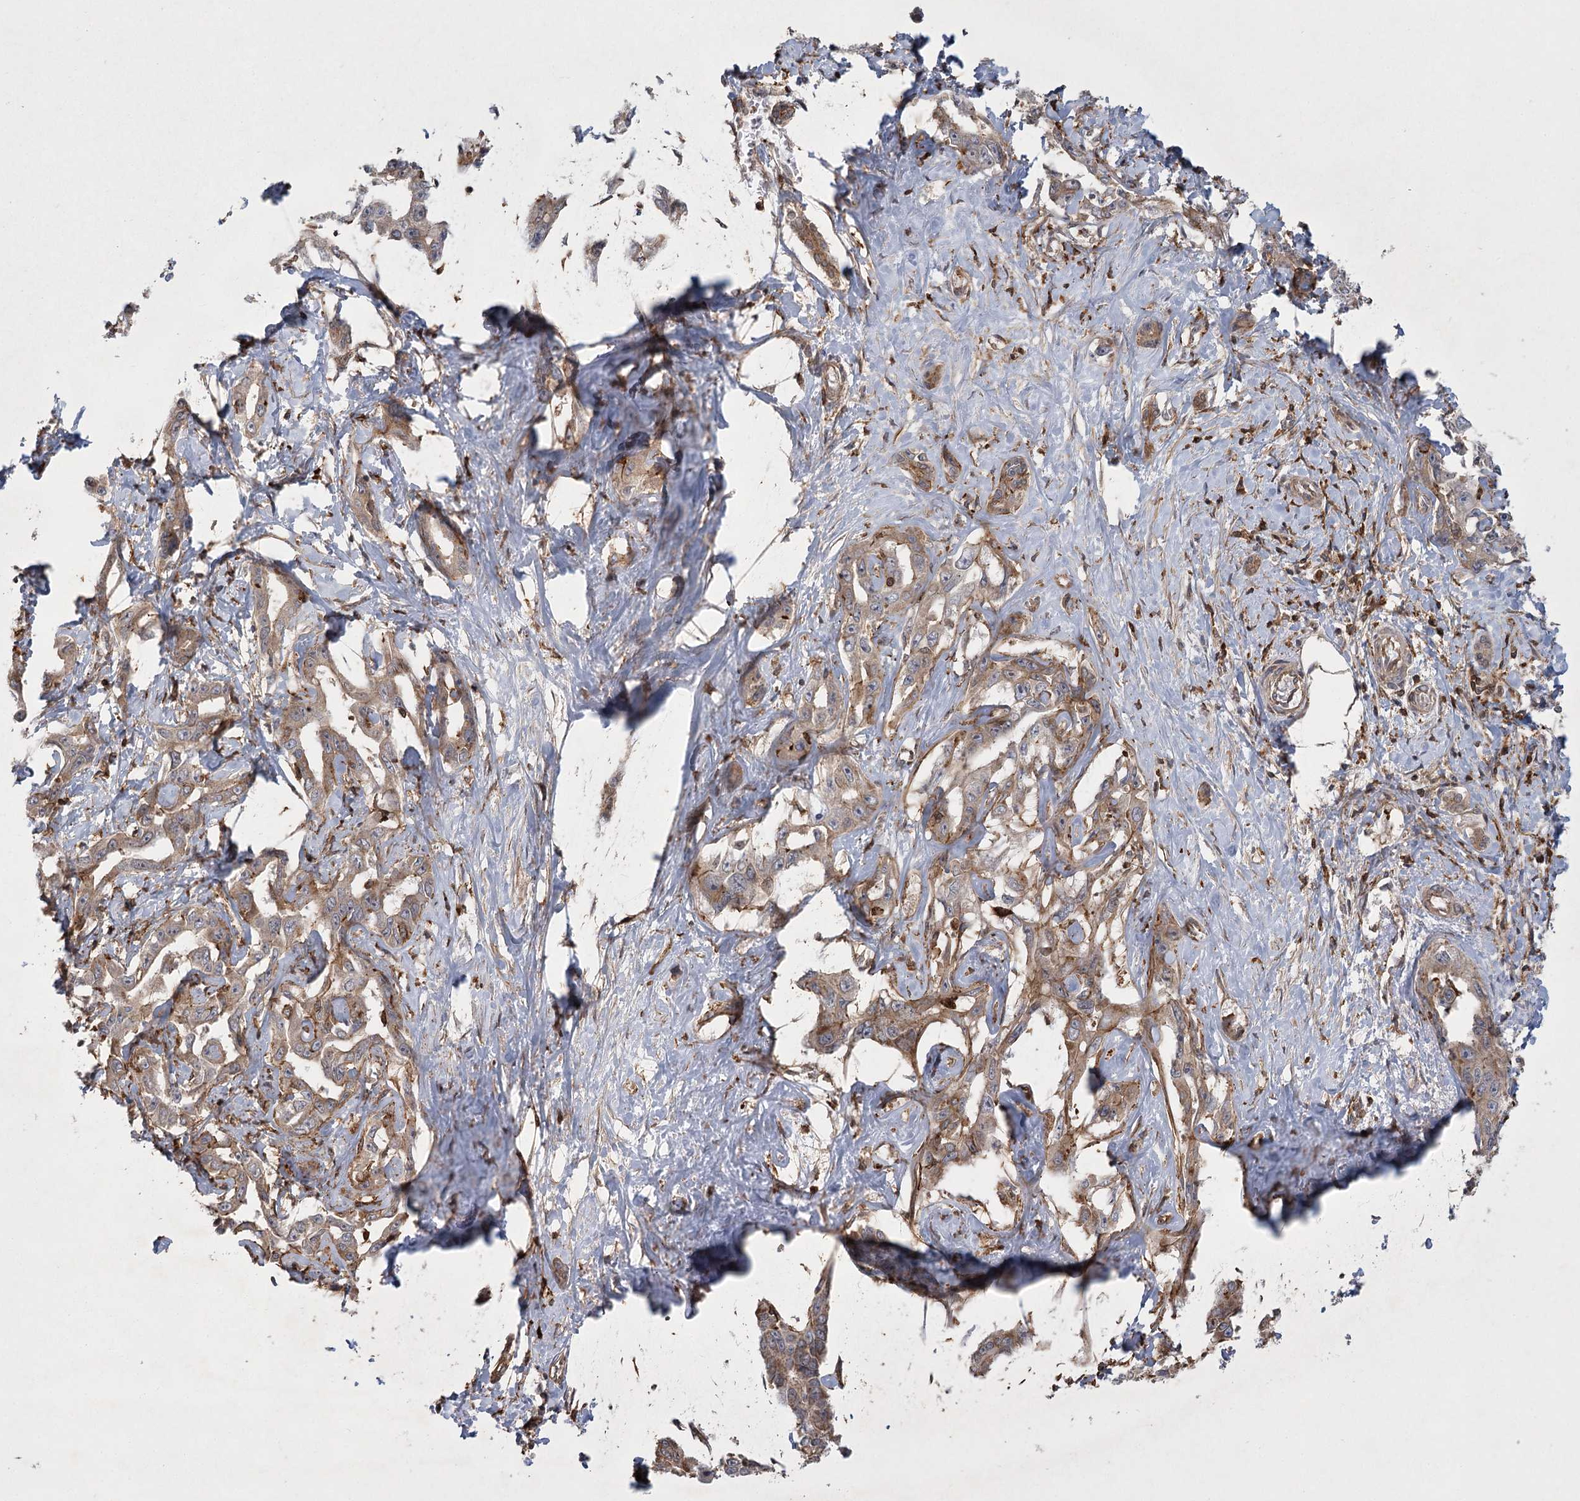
{"staining": {"intensity": "weak", "quantity": "25%-75%", "location": "cytoplasmic/membranous"}, "tissue": "liver cancer", "cell_type": "Tumor cells", "image_type": "cancer", "snomed": [{"axis": "morphology", "description": "Cholangiocarcinoma"}, {"axis": "topography", "description": "Liver"}], "caption": "Immunohistochemical staining of human cholangiocarcinoma (liver) reveals low levels of weak cytoplasmic/membranous expression in about 25%-75% of tumor cells.", "gene": "MEPE", "patient": {"sex": "male", "age": 59}}